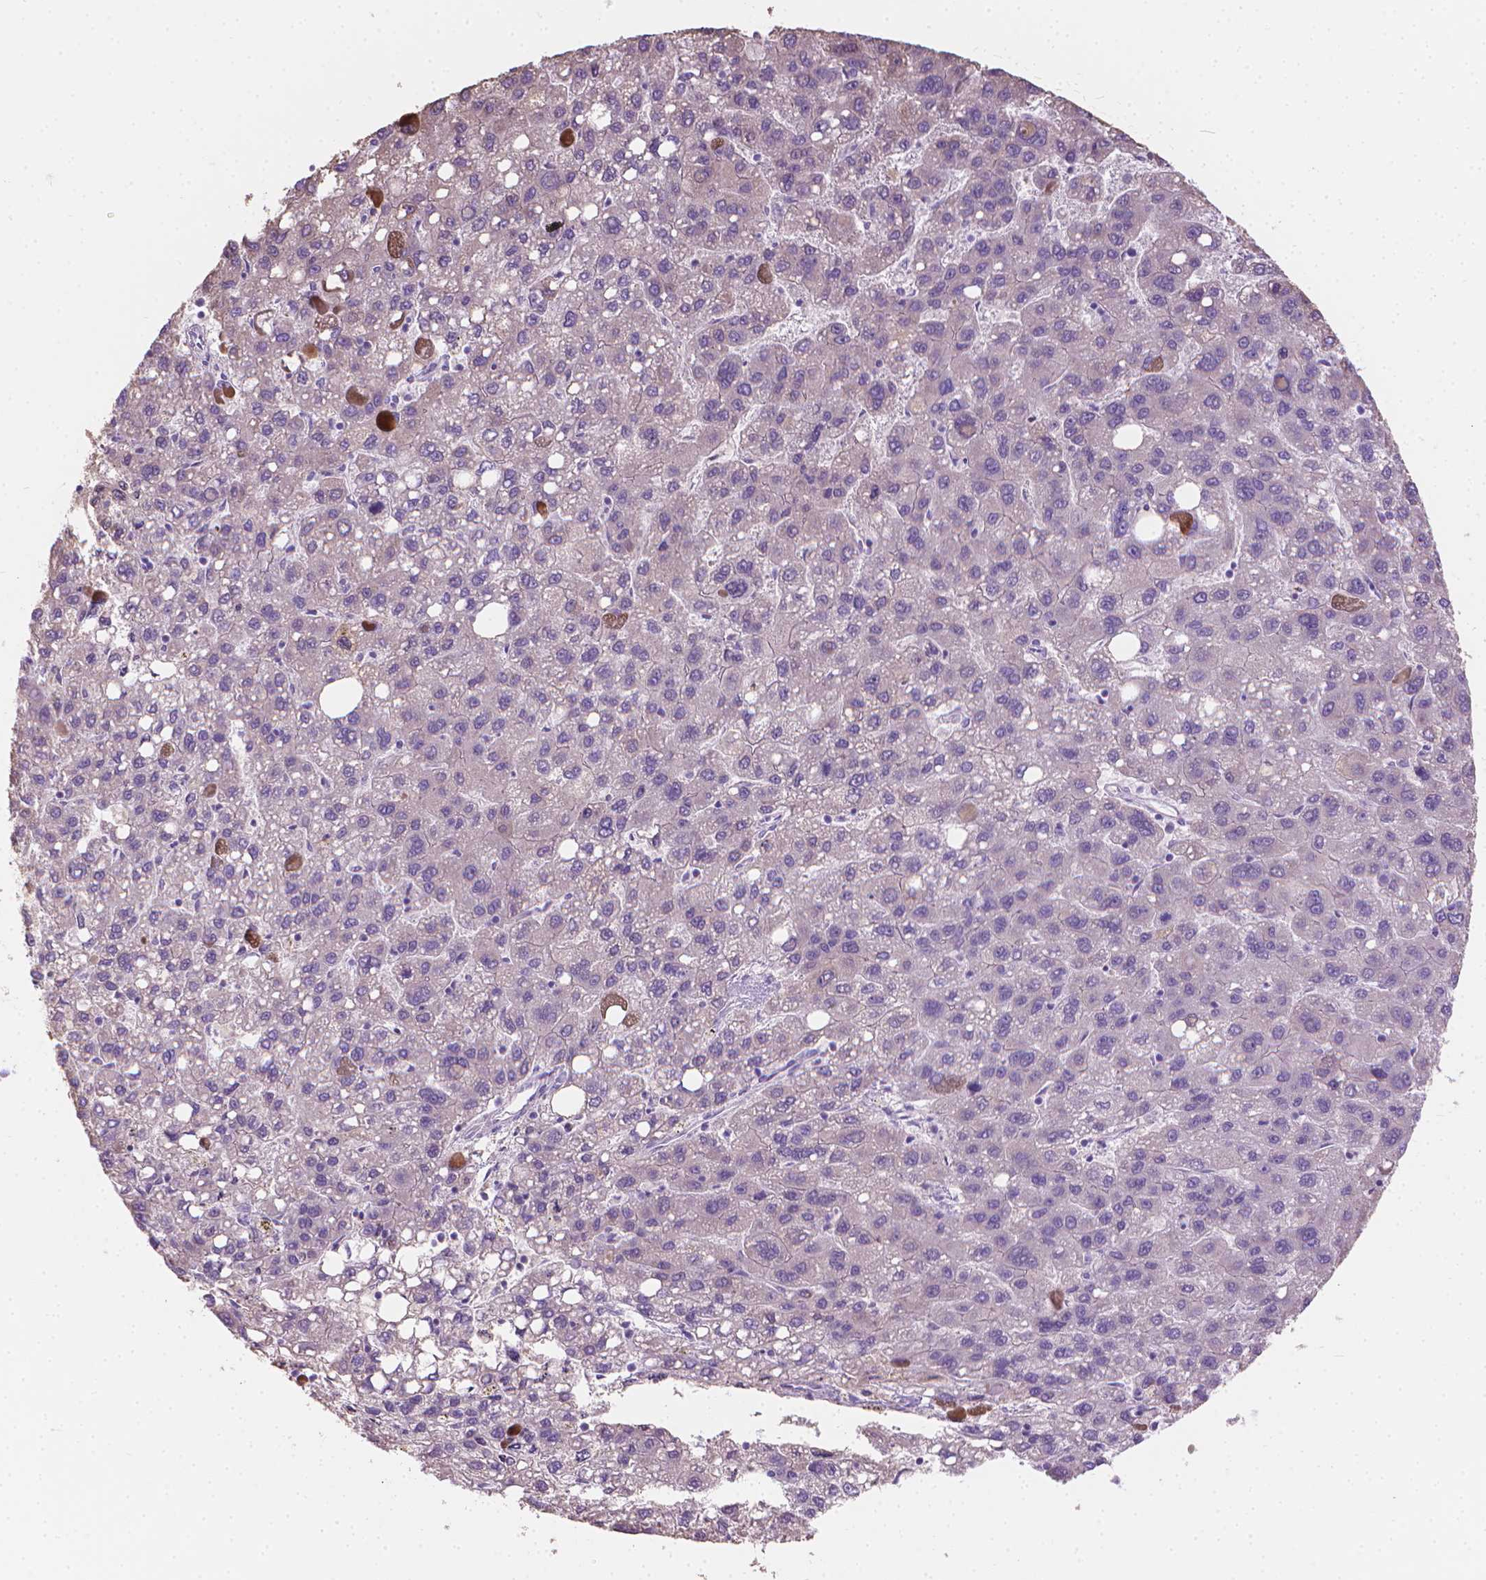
{"staining": {"intensity": "negative", "quantity": "none", "location": "none"}, "tissue": "liver cancer", "cell_type": "Tumor cells", "image_type": "cancer", "snomed": [{"axis": "morphology", "description": "Carcinoma, Hepatocellular, NOS"}, {"axis": "topography", "description": "Liver"}], "caption": "There is no significant expression in tumor cells of hepatocellular carcinoma (liver).", "gene": "CABCOCO1", "patient": {"sex": "female", "age": 82}}